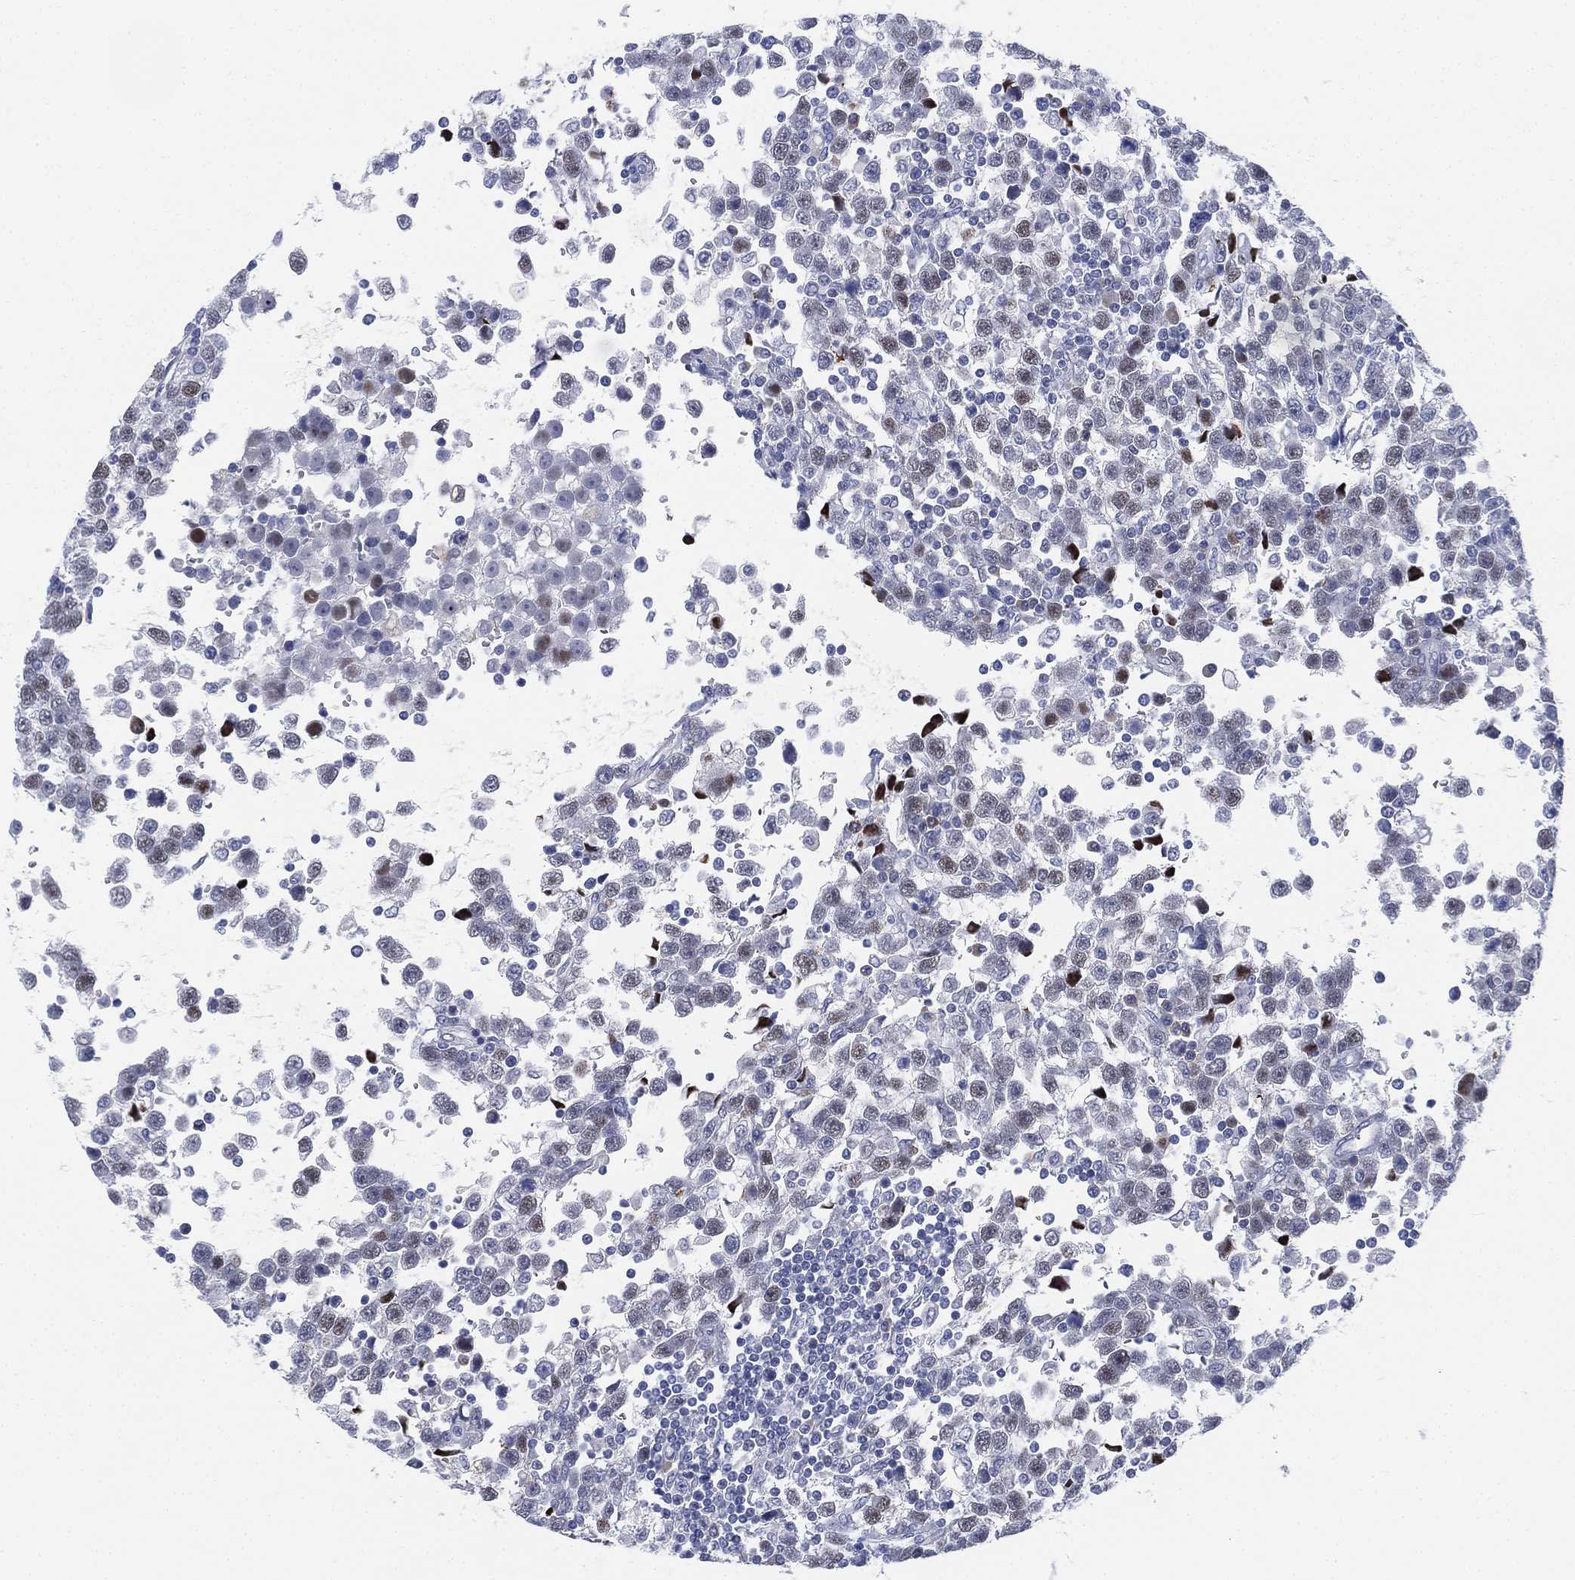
{"staining": {"intensity": "moderate", "quantity": "25%-75%", "location": "nuclear"}, "tissue": "testis cancer", "cell_type": "Tumor cells", "image_type": "cancer", "snomed": [{"axis": "morphology", "description": "Seminoma, NOS"}, {"axis": "topography", "description": "Testis"}], "caption": "Immunohistochemistry (IHC) image of testis cancer stained for a protein (brown), which shows medium levels of moderate nuclear positivity in about 25%-75% of tumor cells.", "gene": "GCNA", "patient": {"sex": "male", "age": 34}}